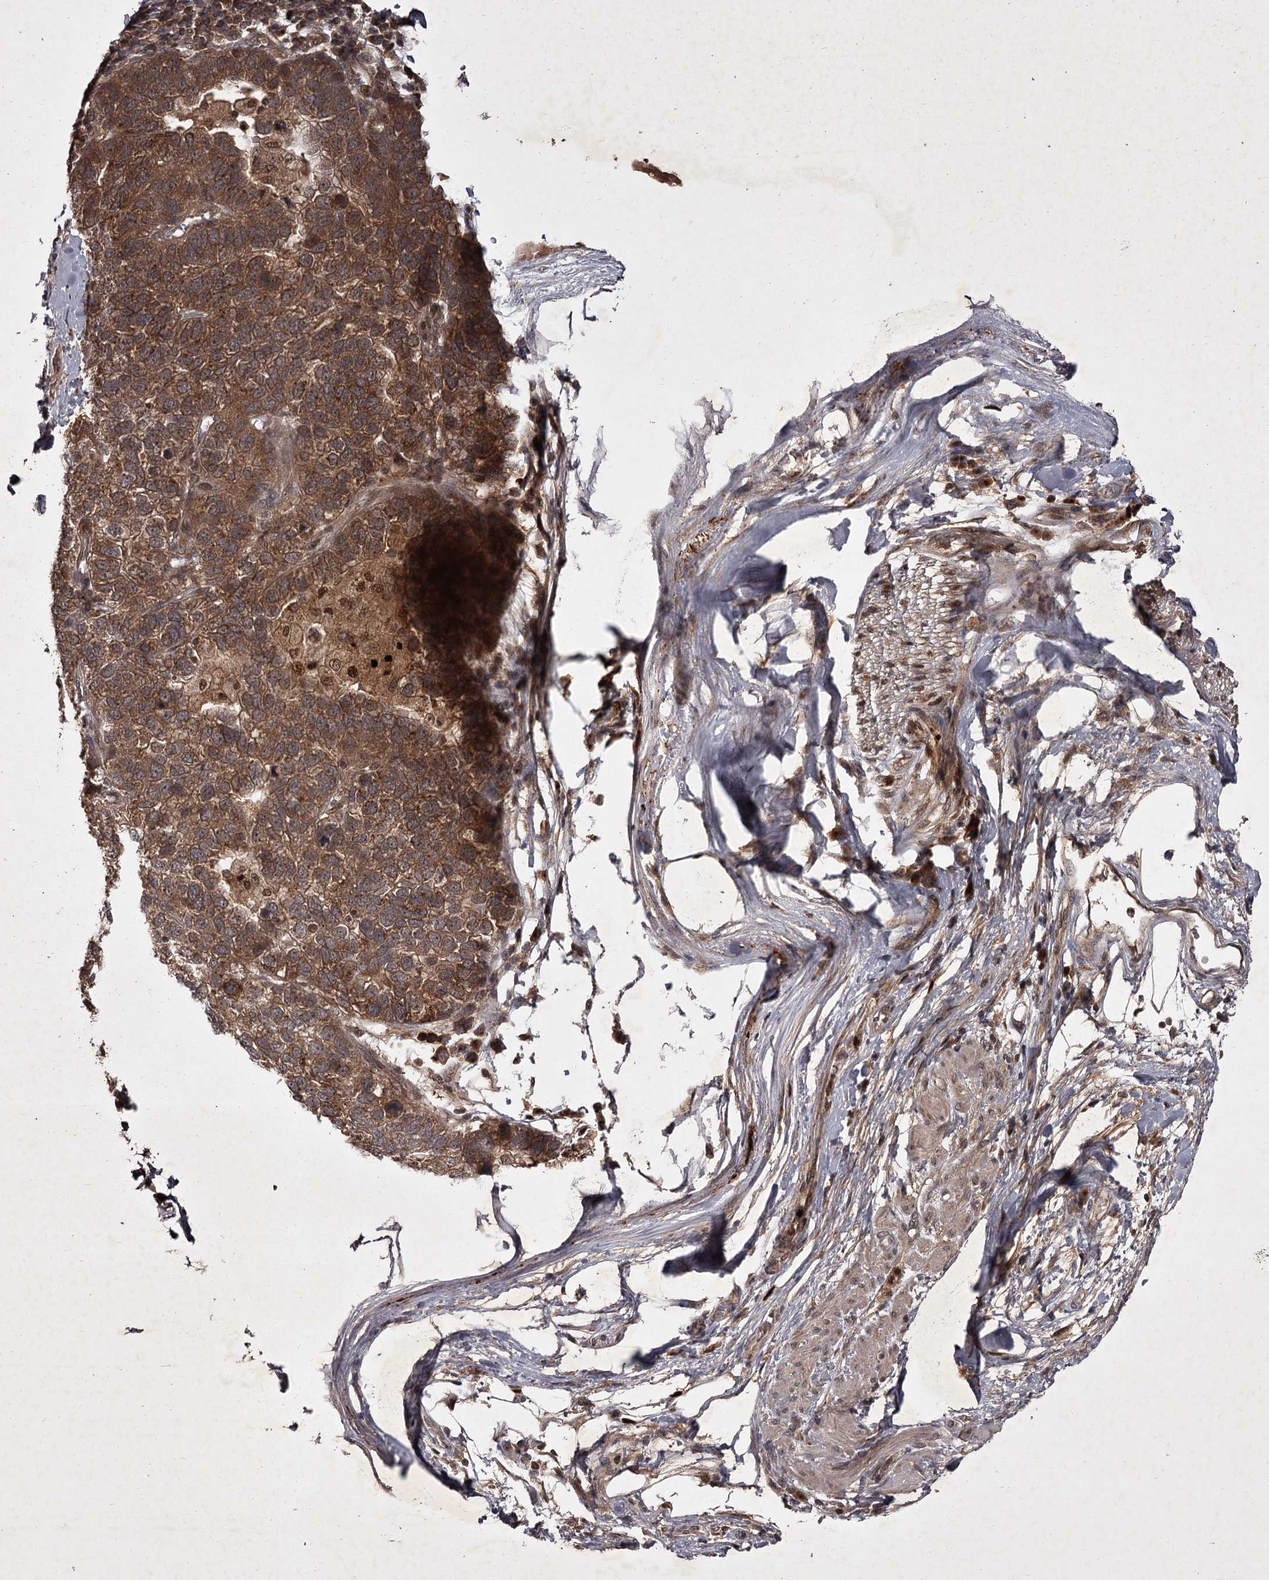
{"staining": {"intensity": "moderate", "quantity": ">75%", "location": "cytoplasmic/membranous"}, "tissue": "pancreatic cancer", "cell_type": "Tumor cells", "image_type": "cancer", "snomed": [{"axis": "morphology", "description": "Adenocarcinoma, NOS"}, {"axis": "topography", "description": "Pancreas"}], "caption": "Pancreatic cancer (adenocarcinoma) tissue exhibits moderate cytoplasmic/membranous positivity in approximately >75% of tumor cells", "gene": "TBC1D23", "patient": {"sex": "female", "age": 61}}